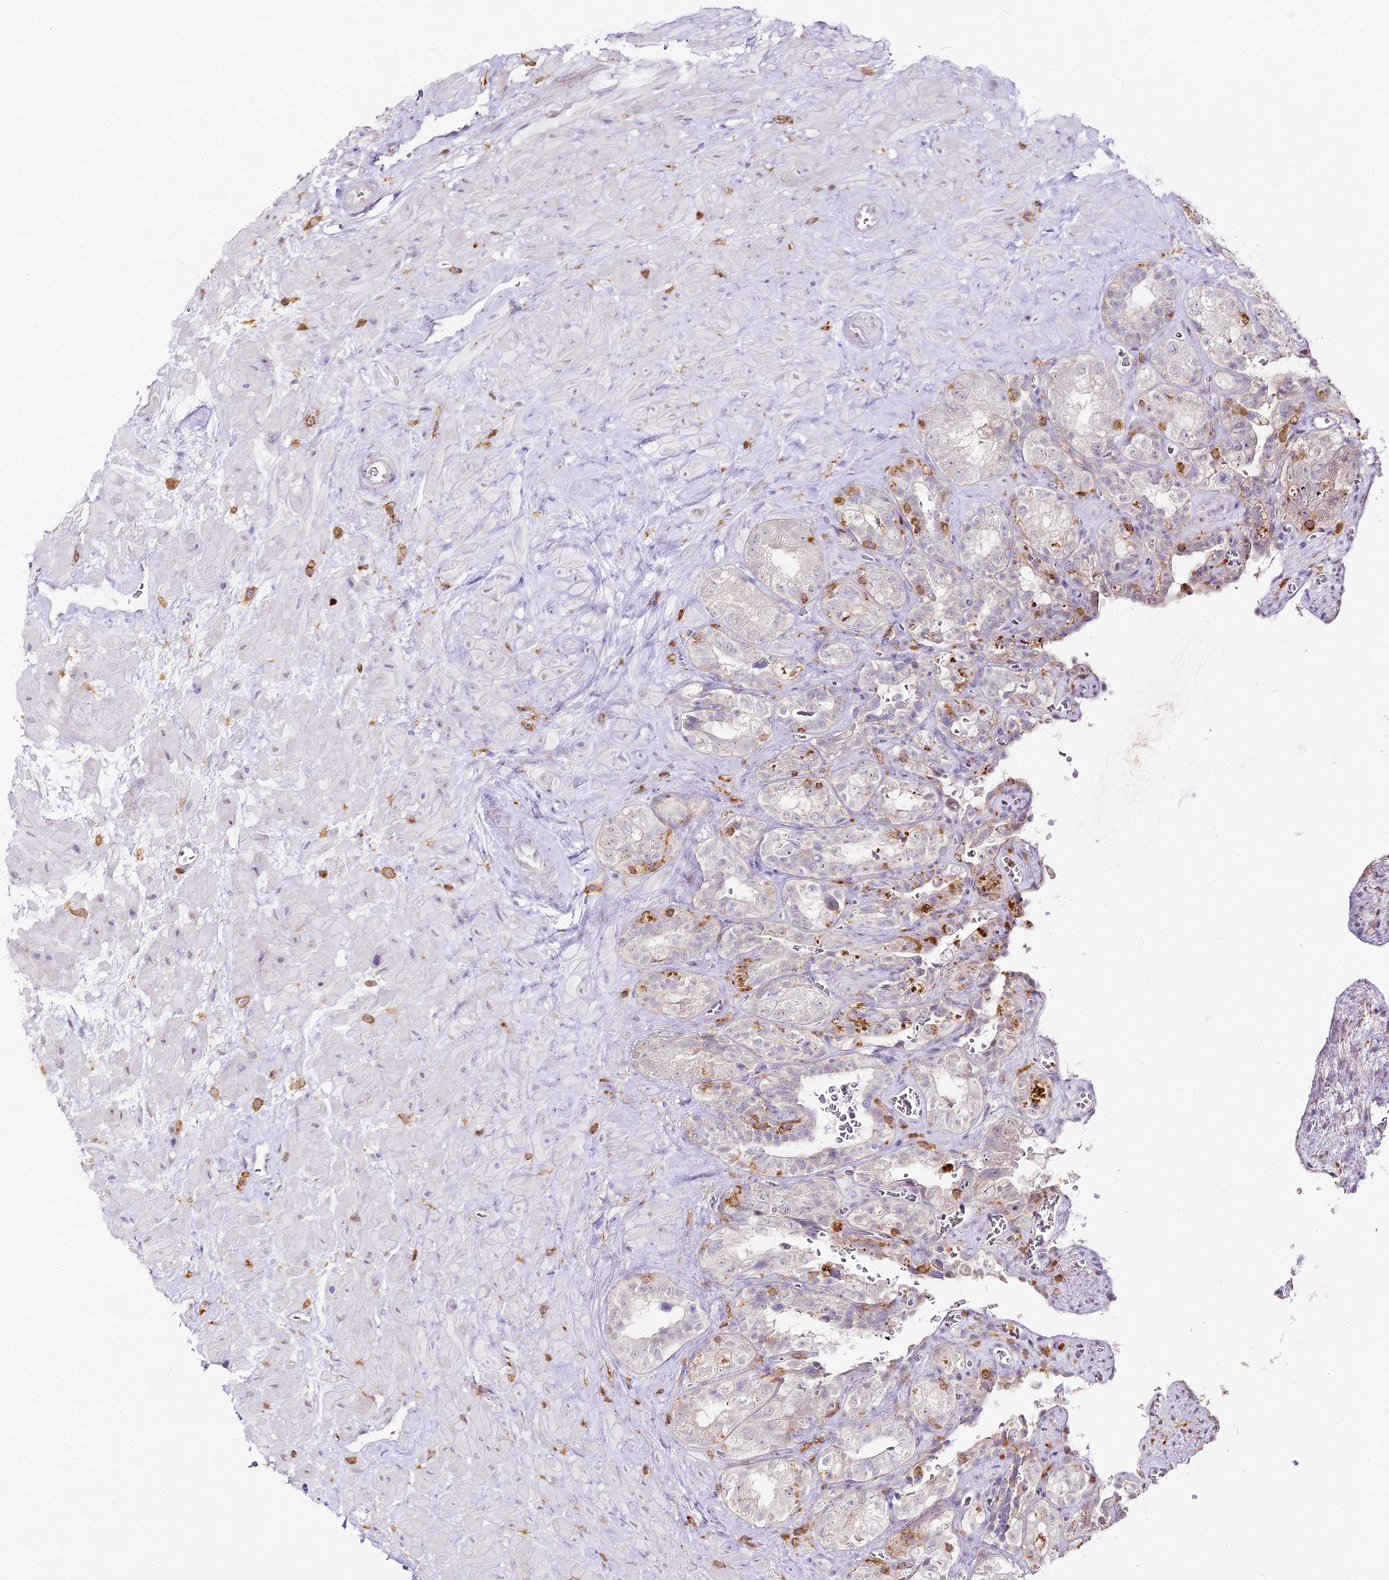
{"staining": {"intensity": "negative", "quantity": "none", "location": "none"}, "tissue": "seminal vesicle", "cell_type": "Glandular cells", "image_type": "normal", "snomed": [{"axis": "morphology", "description": "Normal tissue, NOS"}, {"axis": "topography", "description": "Prostate"}, {"axis": "topography", "description": "Seminal veicle"}], "caption": "High power microscopy image of an immunohistochemistry histopathology image of benign seminal vesicle, revealing no significant positivity in glandular cells. The staining was performed using DAB to visualize the protein expression in brown, while the nuclei were stained in blue with hematoxylin (Magnification: 20x).", "gene": "DOCK2", "patient": {"sex": "male", "age": 67}}